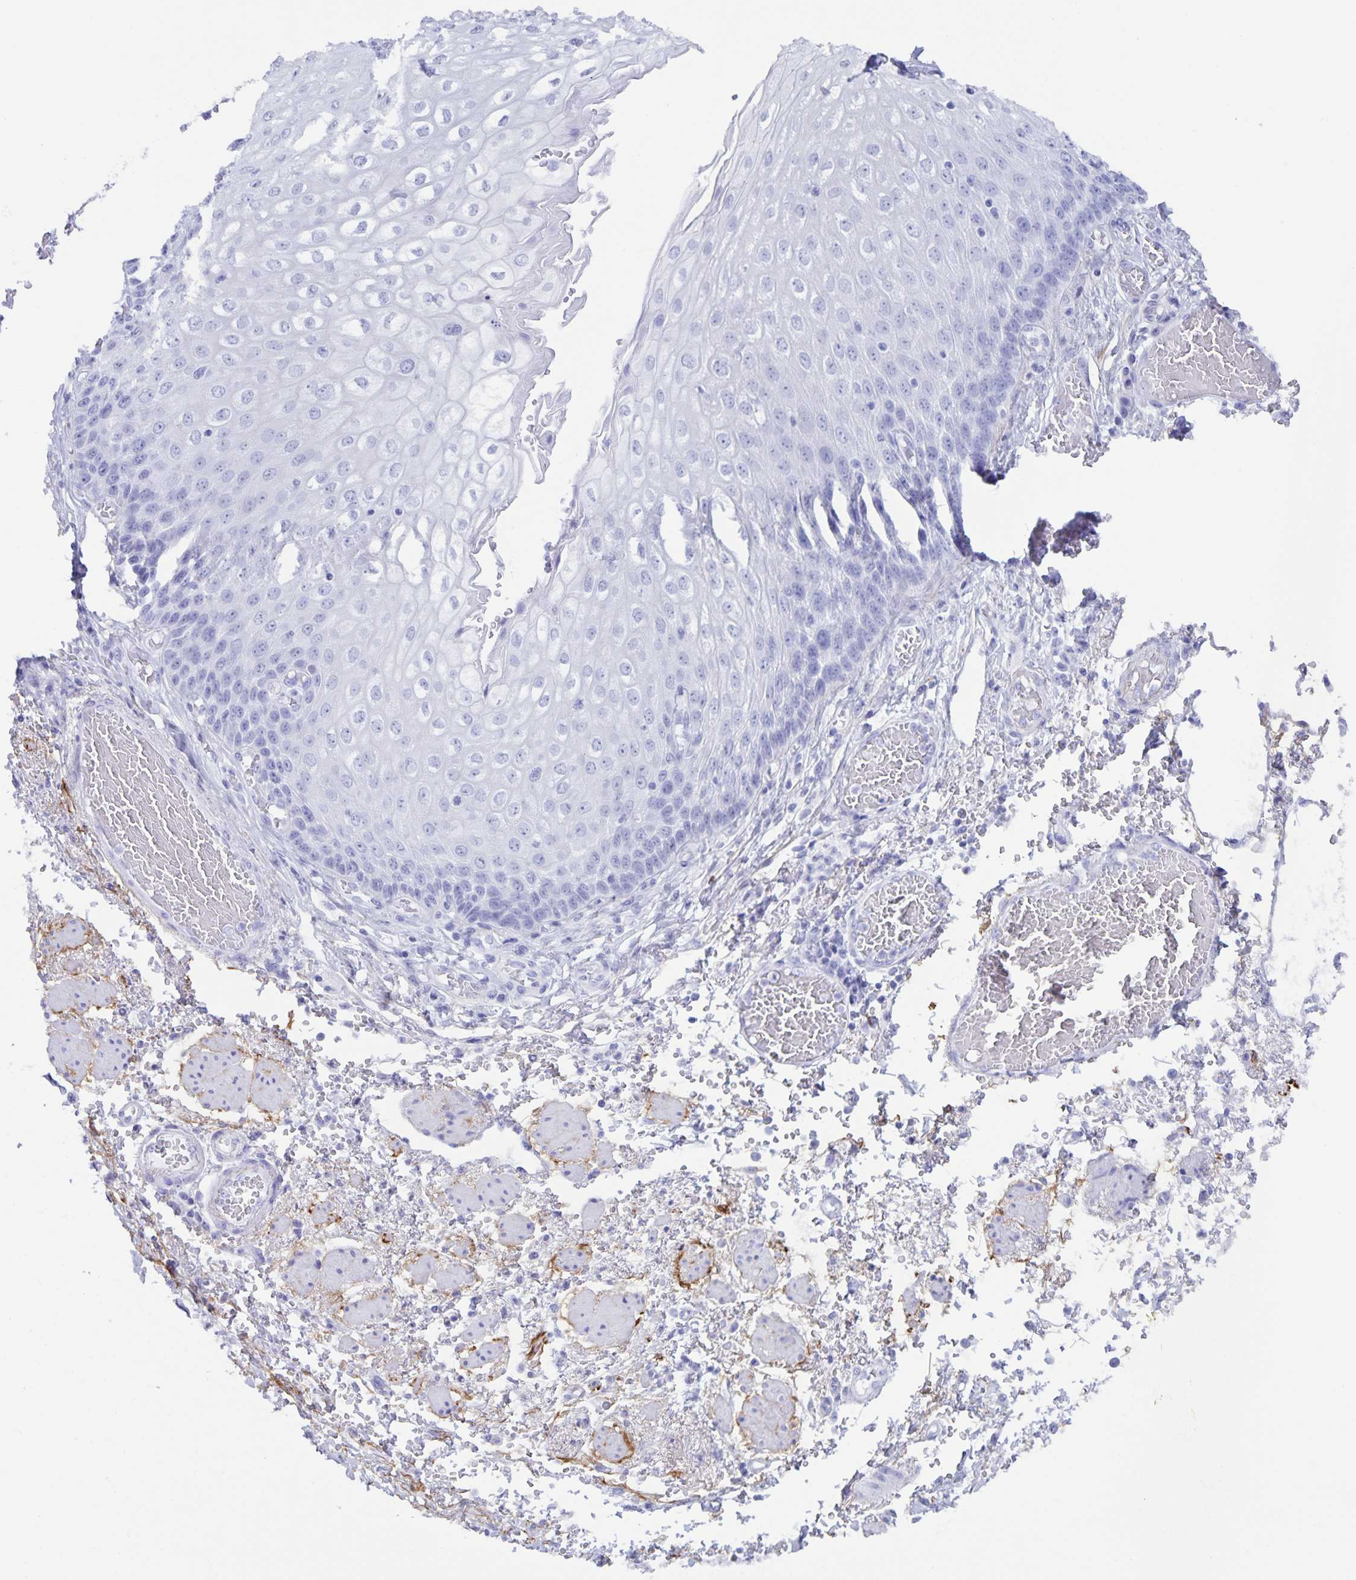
{"staining": {"intensity": "negative", "quantity": "none", "location": "none"}, "tissue": "esophagus", "cell_type": "Squamous epithelial cells", "image_type": "normal", "snomed": [{"axis": "morphology", "description": "Normal tissue, NOS"}, {"axis": "morphology", "description": "Adenocarcinoma, NOS"}, {"axis": "topography", "description": "Esophagus"}], "caption": "Esophagus stained for a protein using immunohistochemistry (IHC) exhibits no positivity squamous epithelial cells.", "gene": "AQP4", "patient": {"sex": "male", "age": 81}}